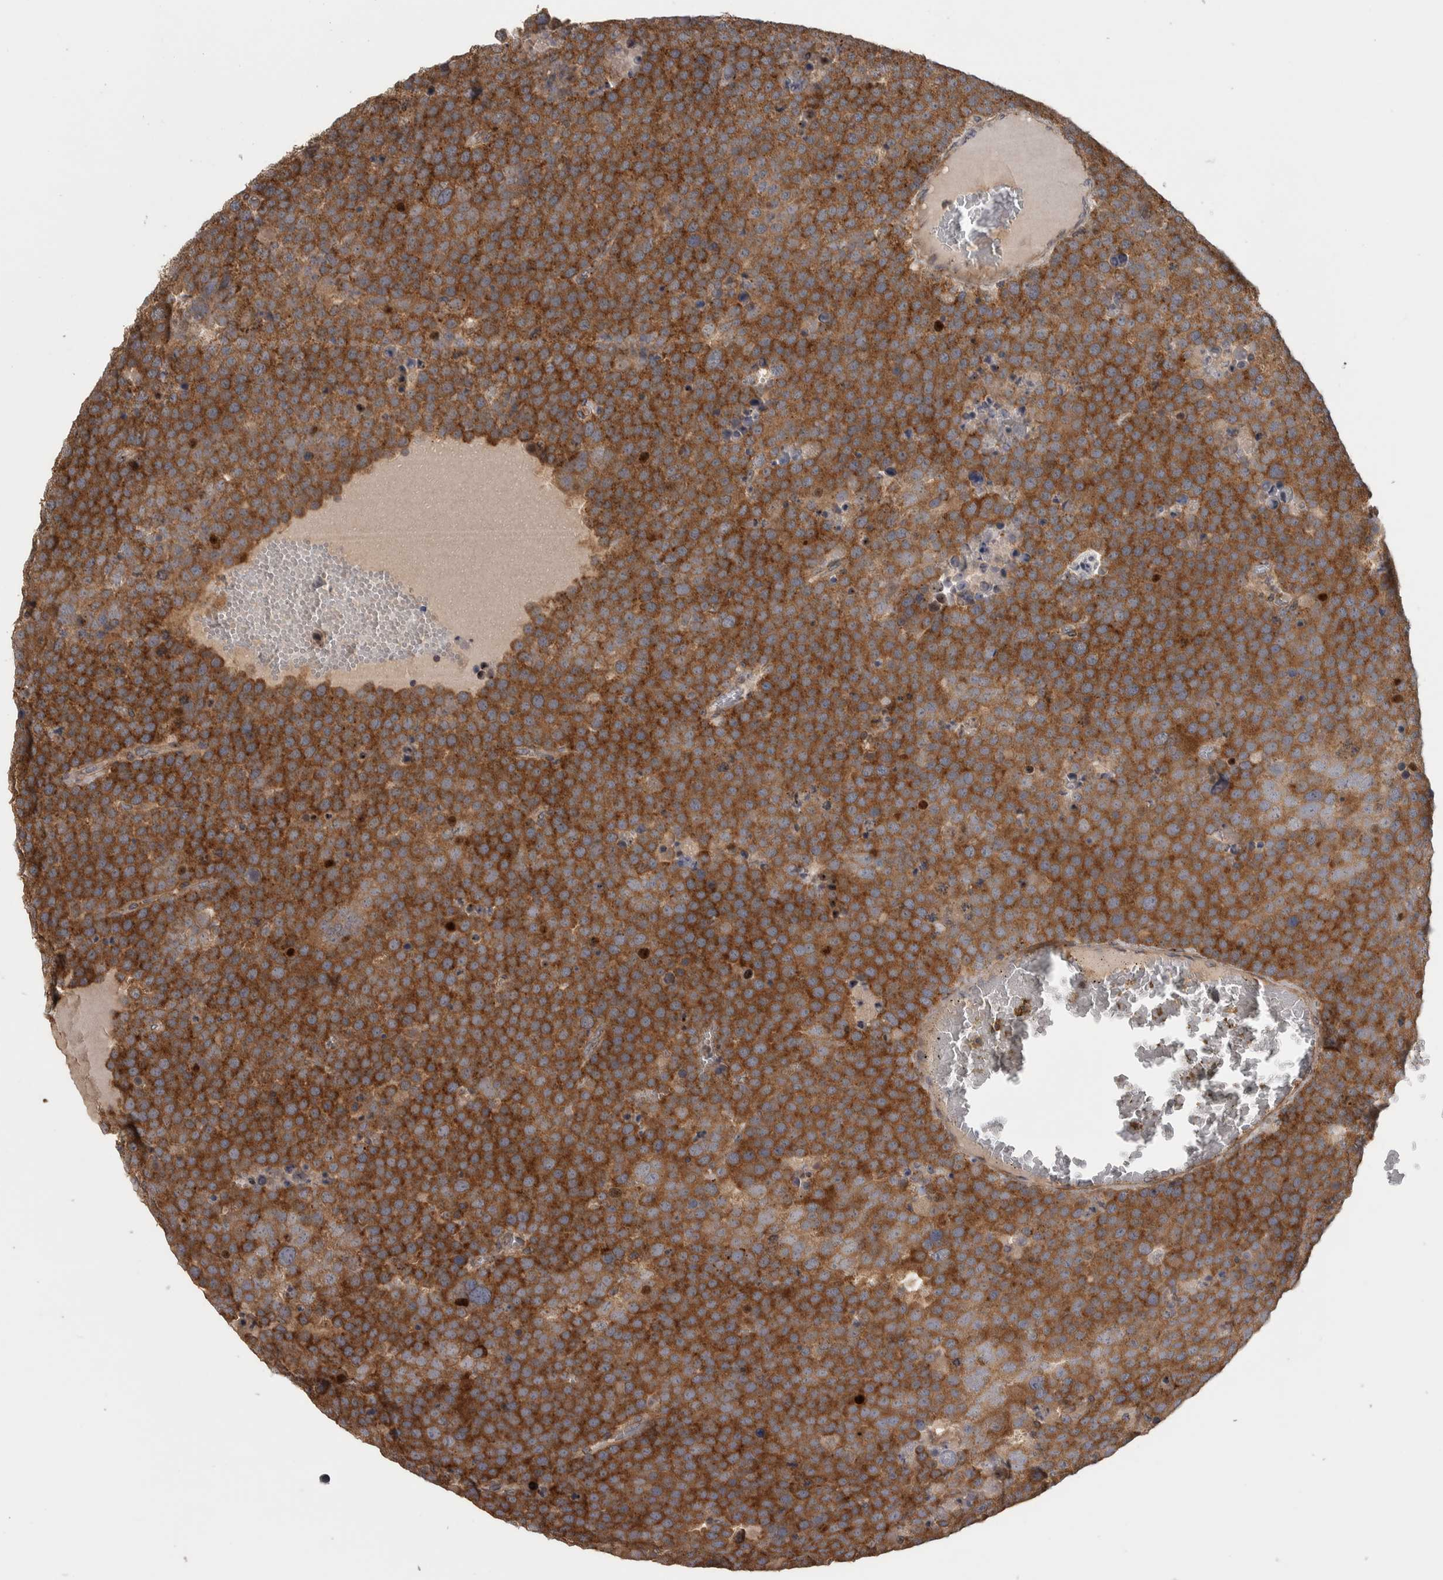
{"staining": {"intensity": "strong", "quantity": ">75%", "location": "cytoplasmic/membranous"}, "tissue": "testis cancer", "cell_type": "Tumor cells", "image_type": "cancer", "snomed": [{"axis": "morphology", "description": "Seminoma, NOS"}, {"axis": "topography", "description": "Testis"}], "caption": "The immunohistochemical stain shows strong cytoplasmic/membranous staining in tumor cells of seminoma (testis) tissue.", "gene": "IFRD1", "patient": {"sex": "male", "age": 71}}